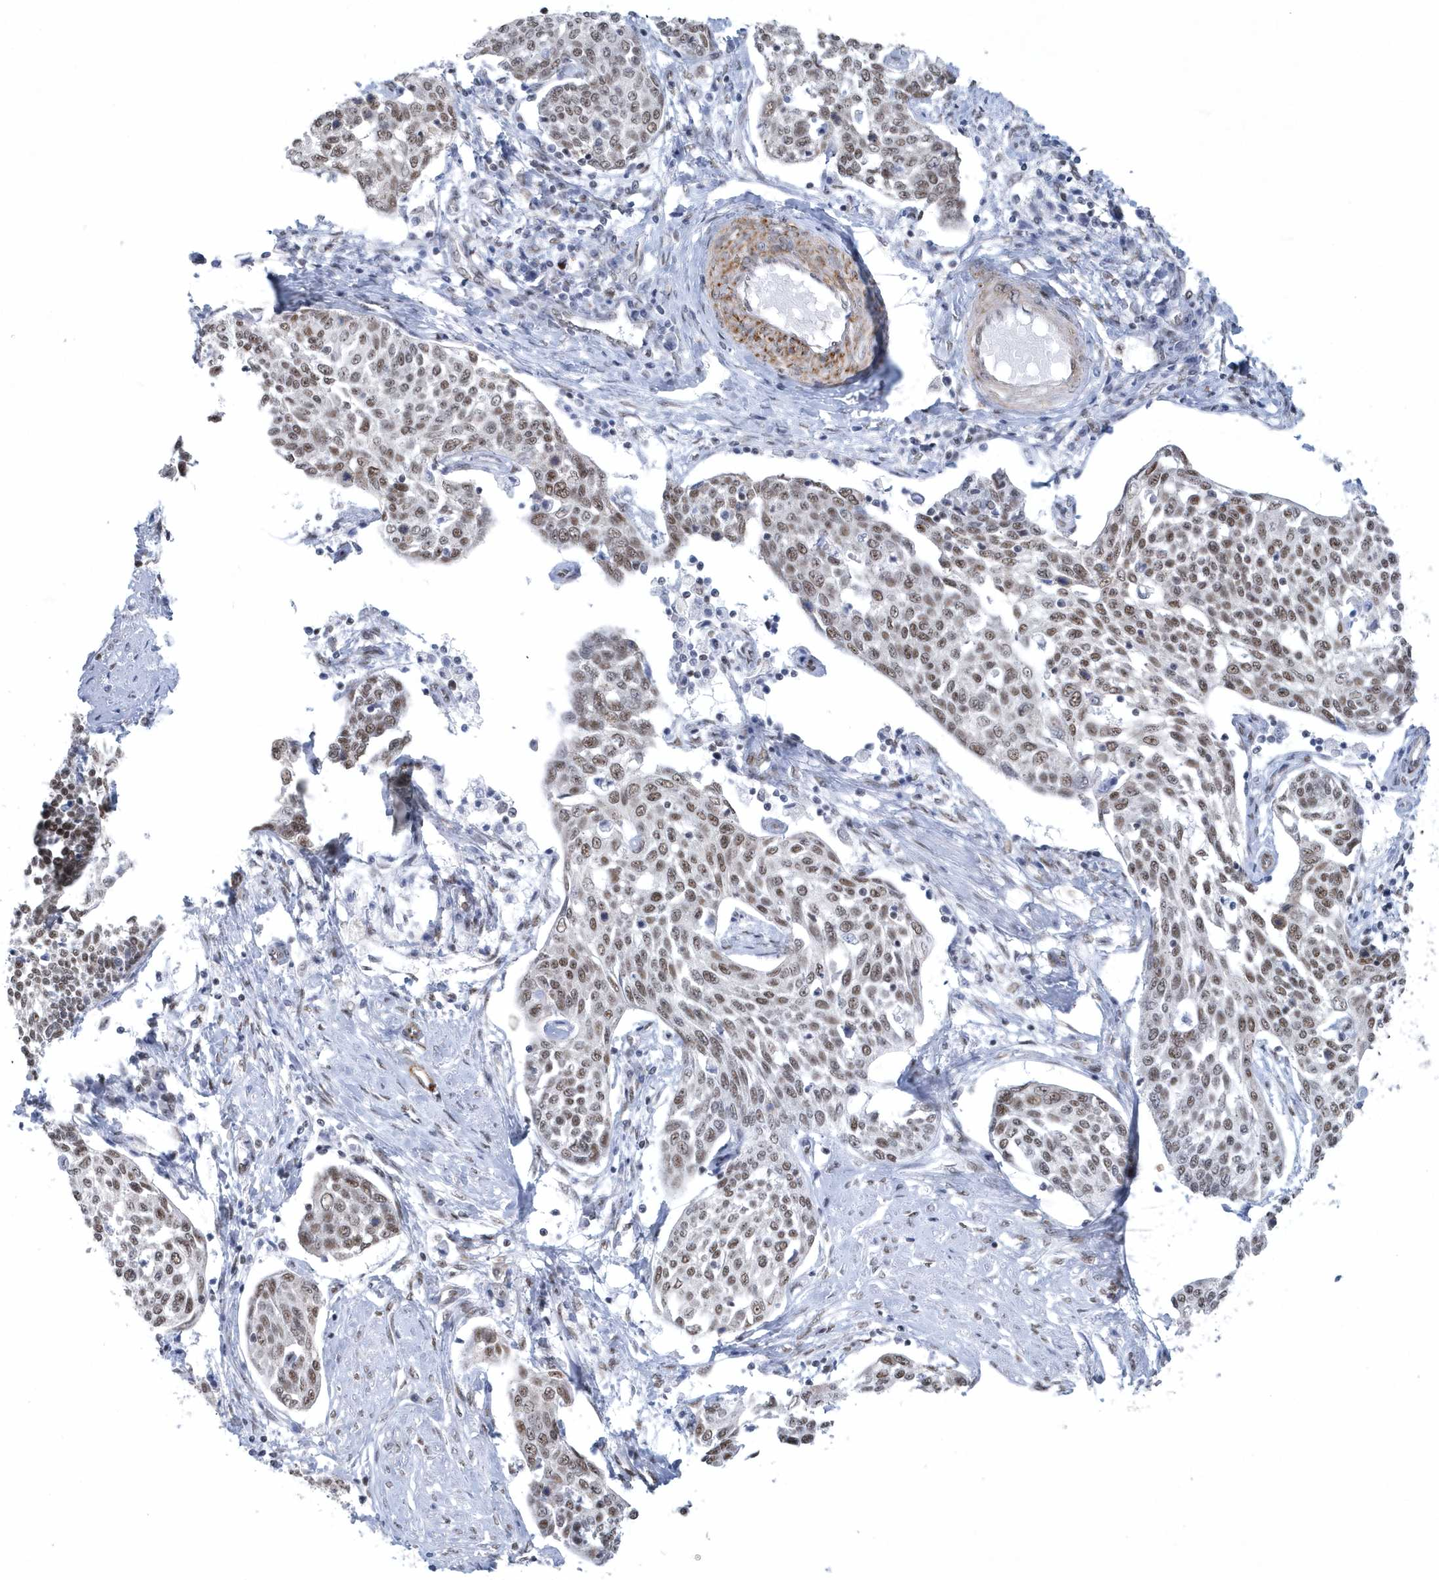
{"staining": {"intensity": "moderate", "quantity": ">75%", "location": "nuclear"}, "tissue": "cervical cancer", "cell_type": "Tumor cells", "image_type": "cancer", "snomed": [{"axis": "morphology", "description": "Squamous cell carcinoma, NOS"}, {"axis": "topography", "description": "Cervix"}], "caption": "Immunohistochemistry (IHC) image of neoplastic tissue: human squamous cell carcinoma (cervical) stained using immunohistochemistry exhibits medium levels of moderate protein expression localized specifically in the nuclear of tumor cells, appearing as a nuclear brown color.", "gene": "DCLRE1A", "patient": {"sex": "female", "age": 34}}